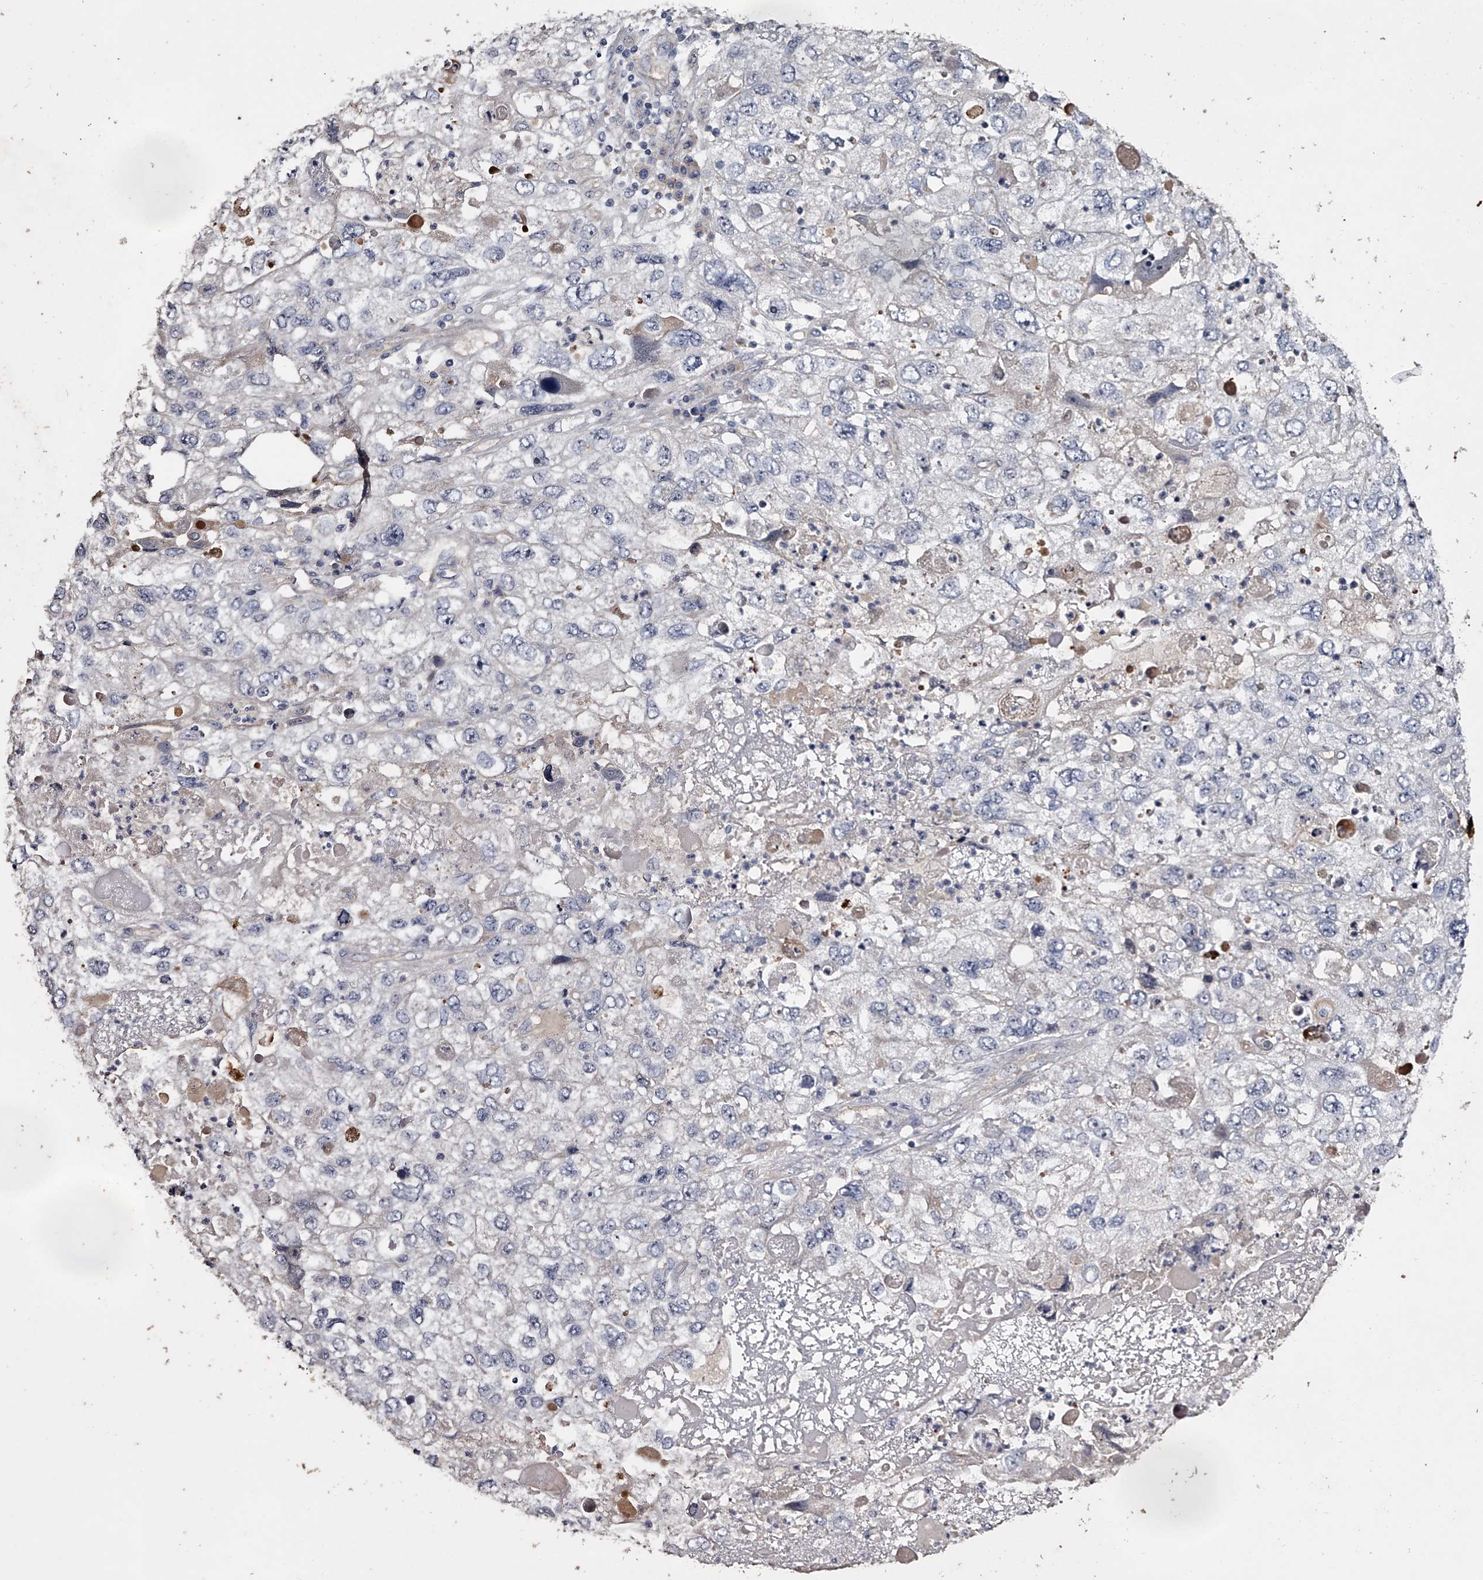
{"staining": {"intensity": "negative", "quantity": "none", "location": "none"}, "tissue": "endometrial cancer", "cell_type": "Tumor cells", "image_type": "cancer", "snomed": [{"axis": "morphology", "description": "Adenocarcinoma, NOS"}, {"axis": "topography", "description": "Endometrium"}], "caption": "The image reveals no significant positivity in tumor cells of endometrial cancer (adenocarcinoma).", "gene": "MDN1", "patient": {"sex": "female", "age": 49}}